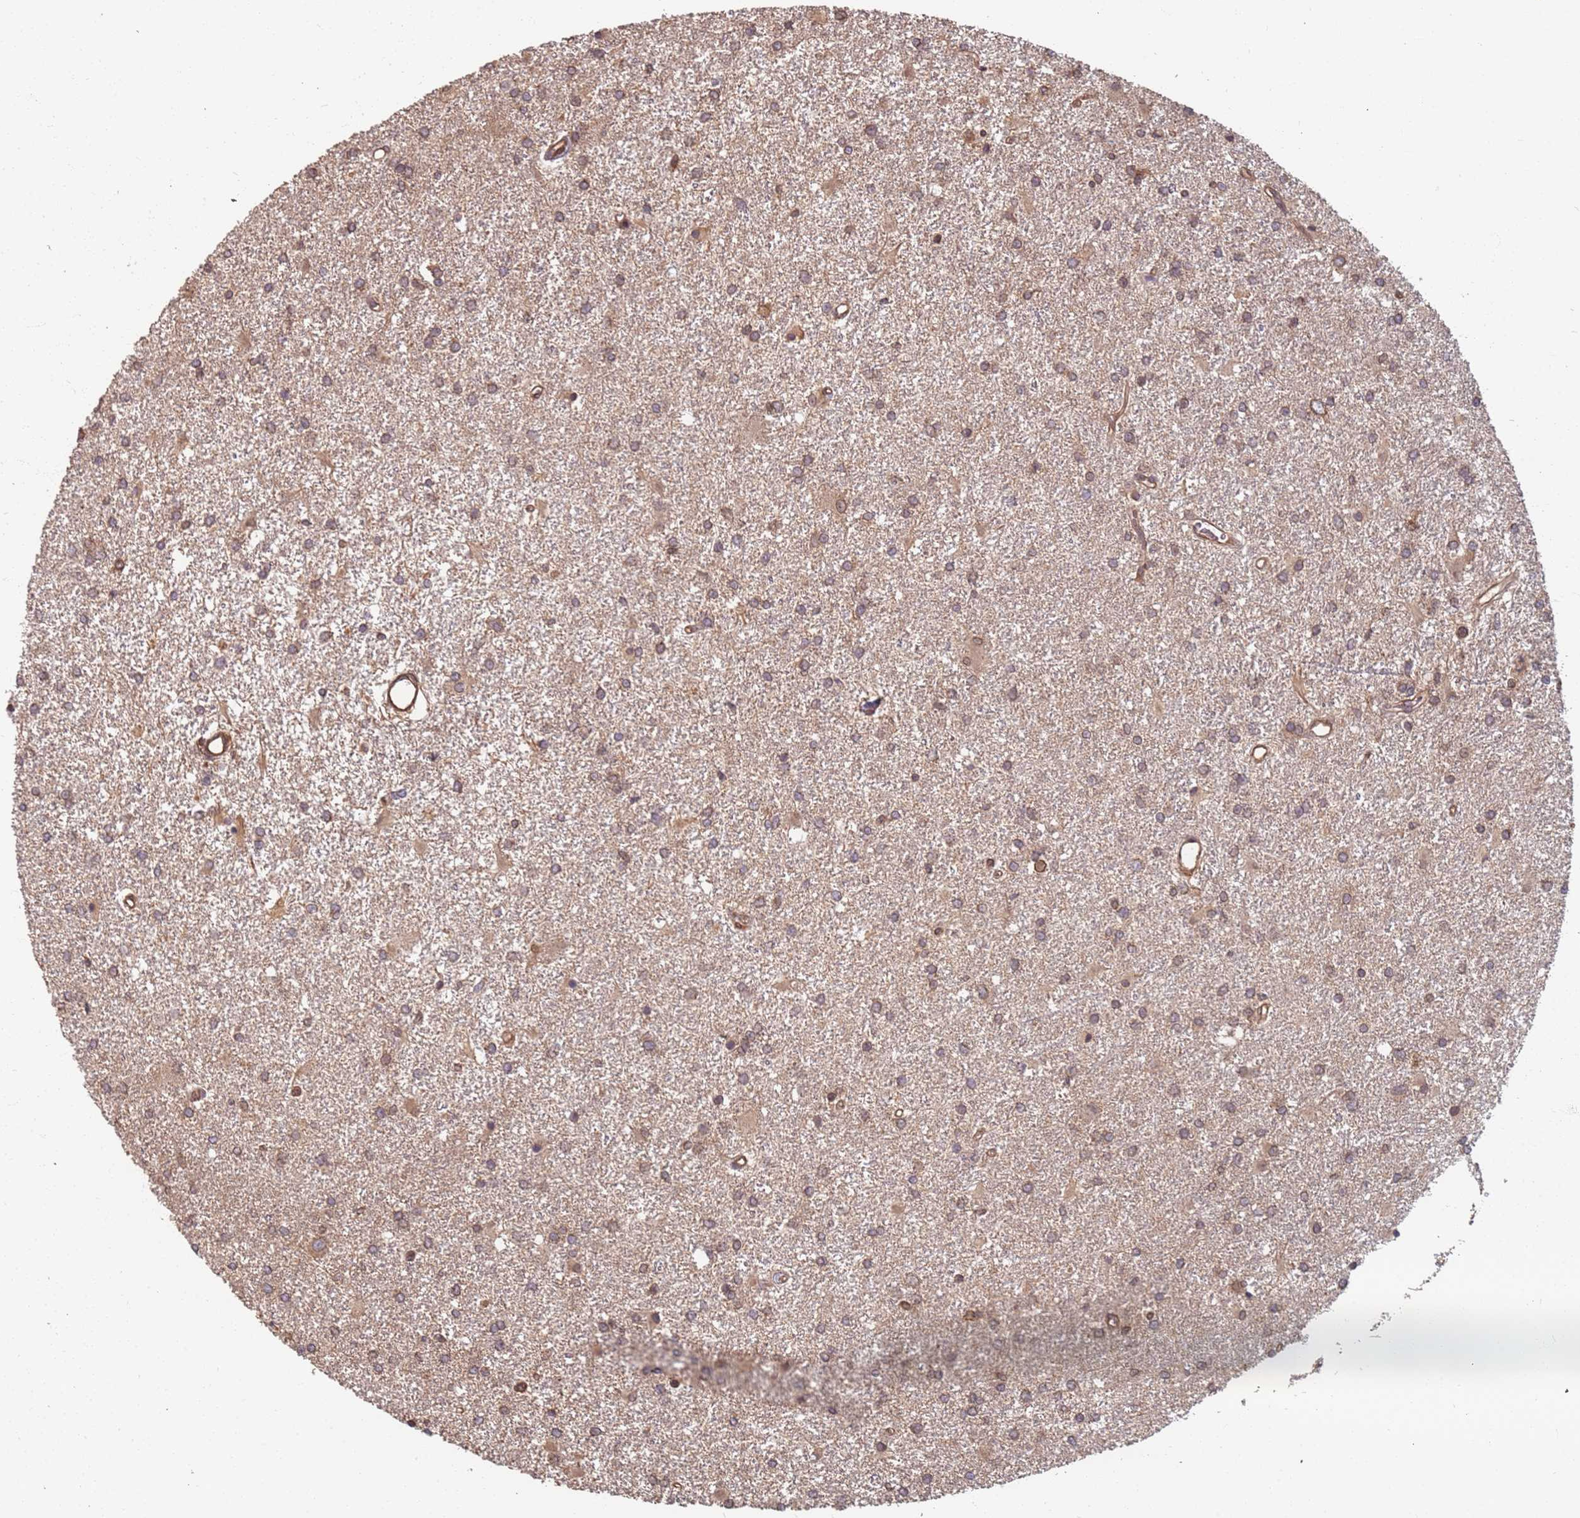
{"staining": {"intensity": "moderate", "quantity": "<25%", "location": "nuclear"}, "tissue": "glioma", "cell_type": "Tumor cells", "image_type": "cancer", "snomed": [{"axis": "morphology", "description": "Glioma, malignant, High grade"}, {"axis": "topography", "description": "Brain"}], "caption": "A brown stain labels moderate nuclear expression of a protein in human glioma tumor cells.", "gene": "SDCCAG8", "patient": {"sex": "female", "age": 50}}